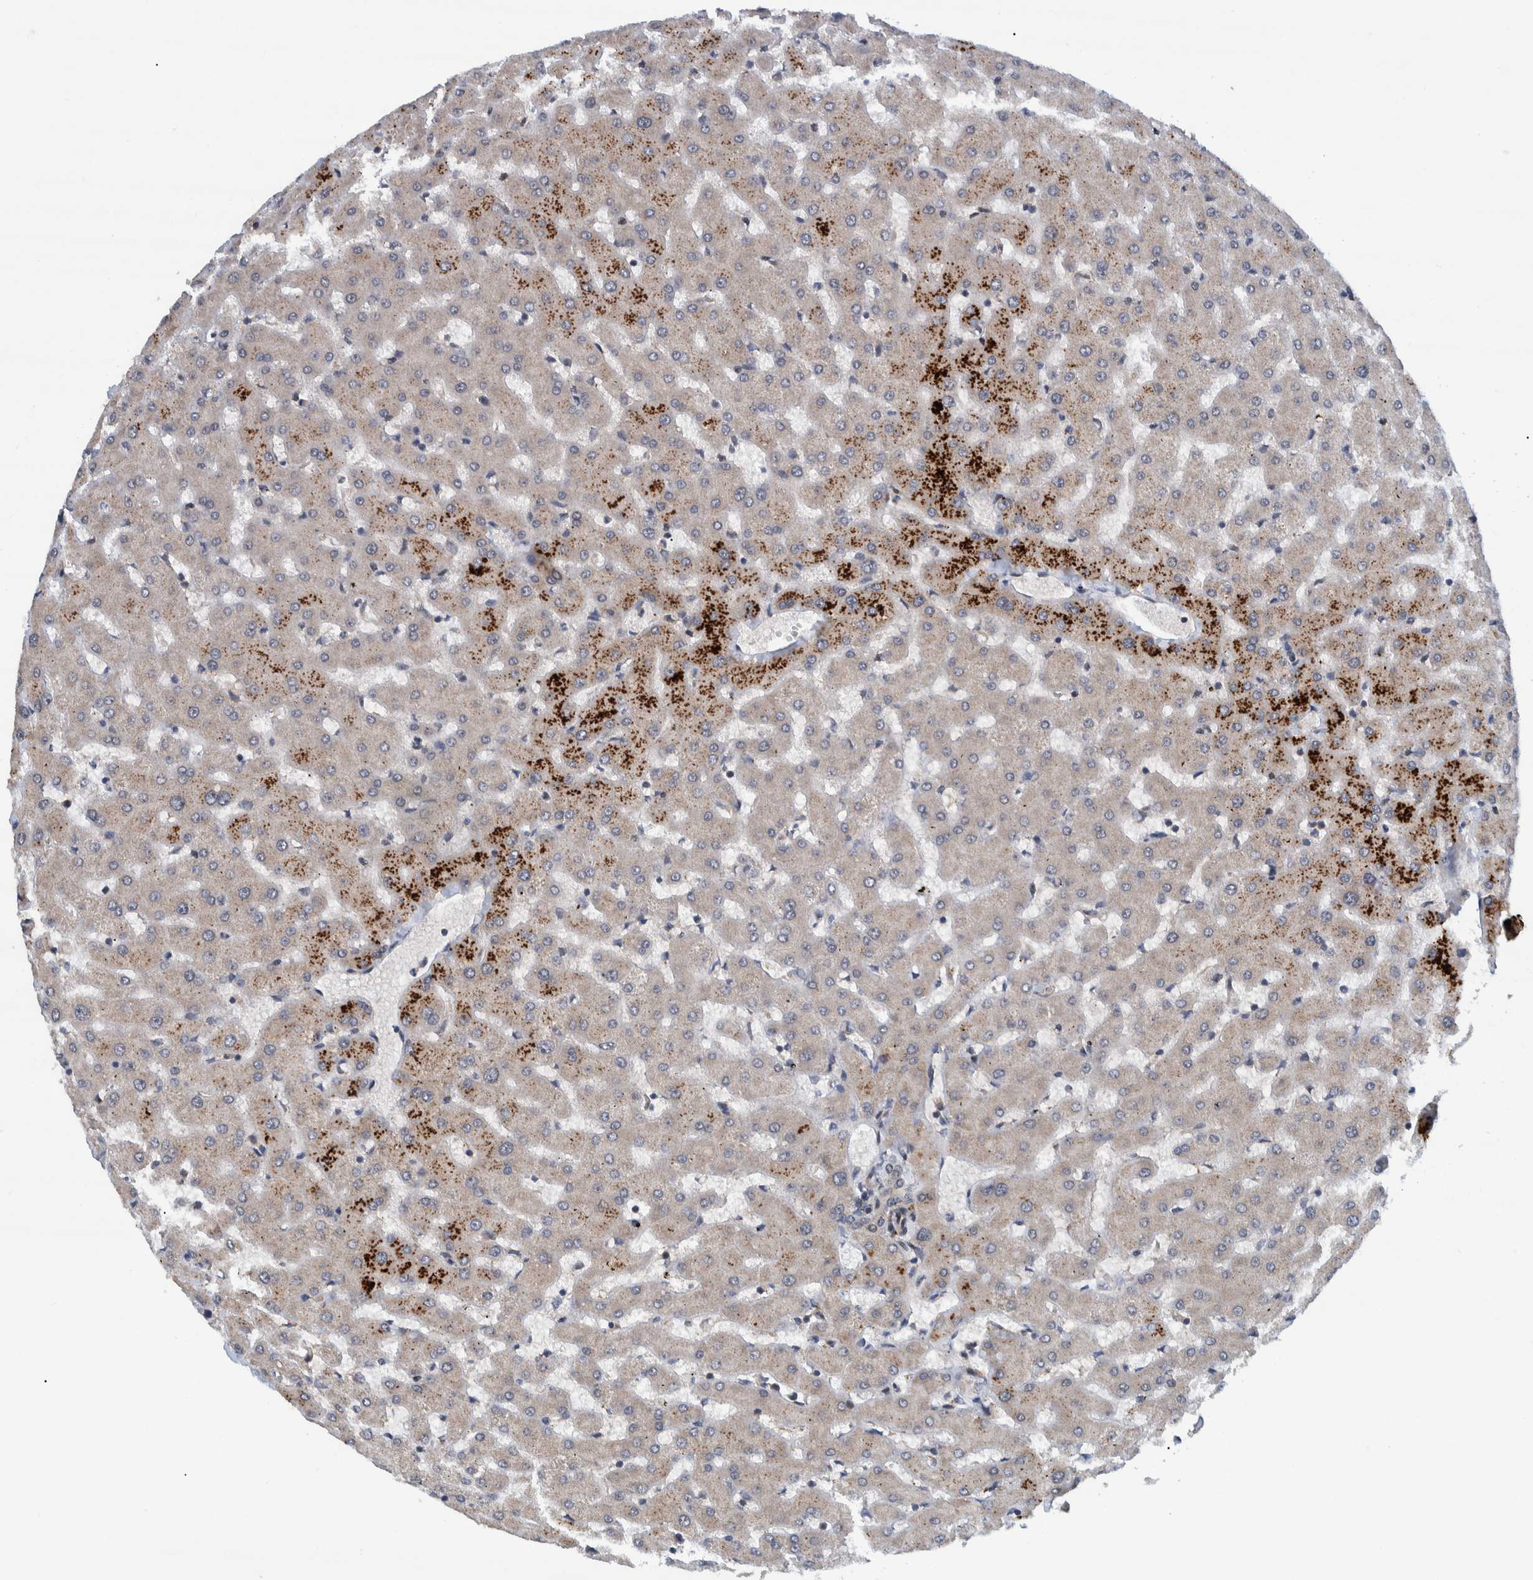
{"staining": {"intensity": "negative", "quantity": "none", "location": "none"}, "tissue": "liver", "cell_type": "Cholangiocytes", "image_type": "normal", "snomed": [{"axis": "morphology", "description": "Normal tissue, NOS"}, {"axis": "topography", "description": "Liver"}], "caption": "The image exhibits no significant staining in cholangiocytes of liver. (Stains: DAB immunohistochemistry (IHC) with hematoxylin counter stain, Microscopy: brightfield microscopy at high magnification).", "gene": "MRPS7", "patient": {"sex": "female", "age": 63}}